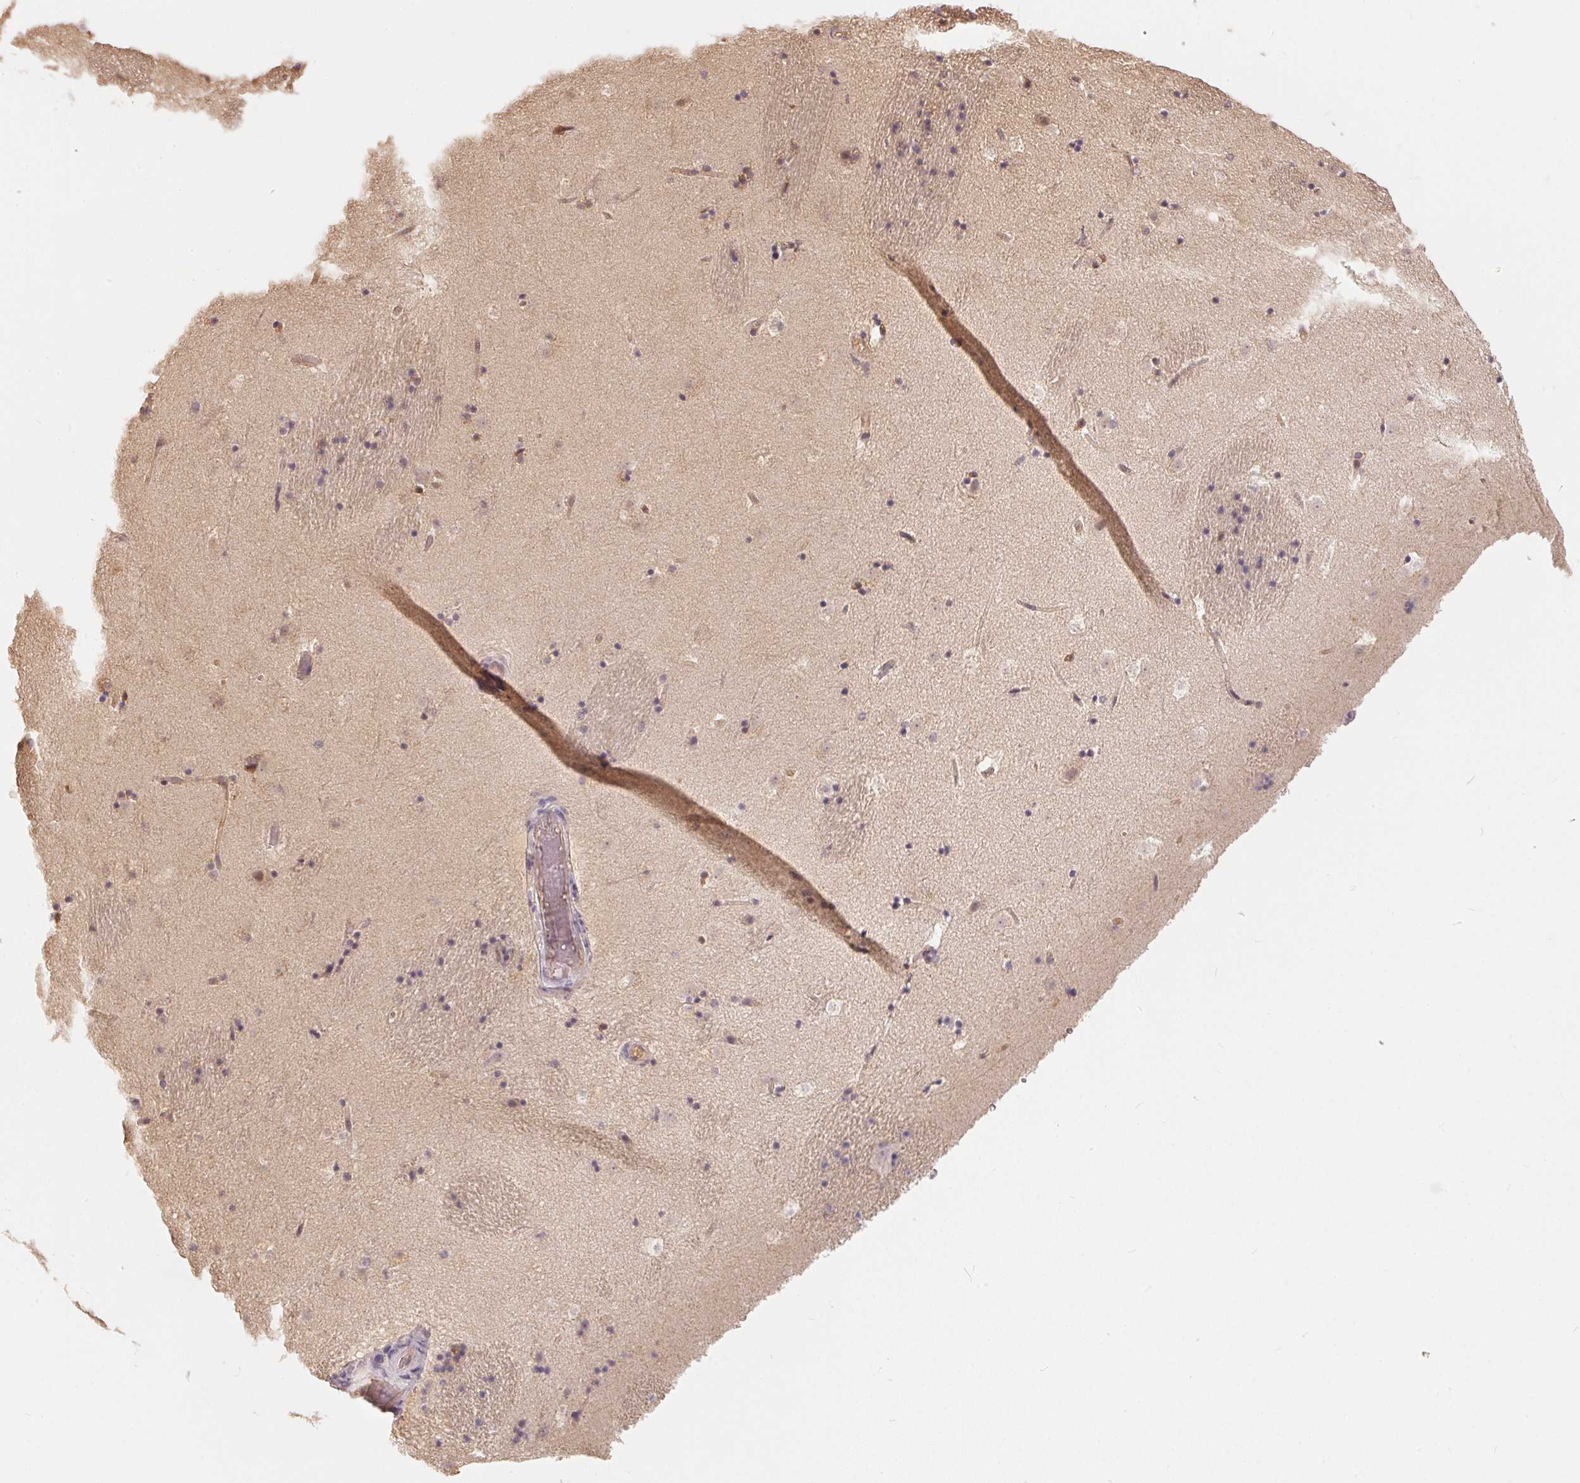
{"staining": {"intensity": "negative", "quantity": "none", "location": "none"}, "tissue": "caudate", "cell_type": "Glial cells", "image_type": "normal", "snomed": [{"axis": "morphology", "description": "Normal tissue, NOS"}, {"axis": "topography", "description": "Lateral ventricle wall"}], "caption": "DAB immunohistochemical staining of benign human caudate shows no significant staining in glial cells. Nuclei are stained in blue.", "gene": "BLMH", "patient": {"sex": "male", "age": 37}}